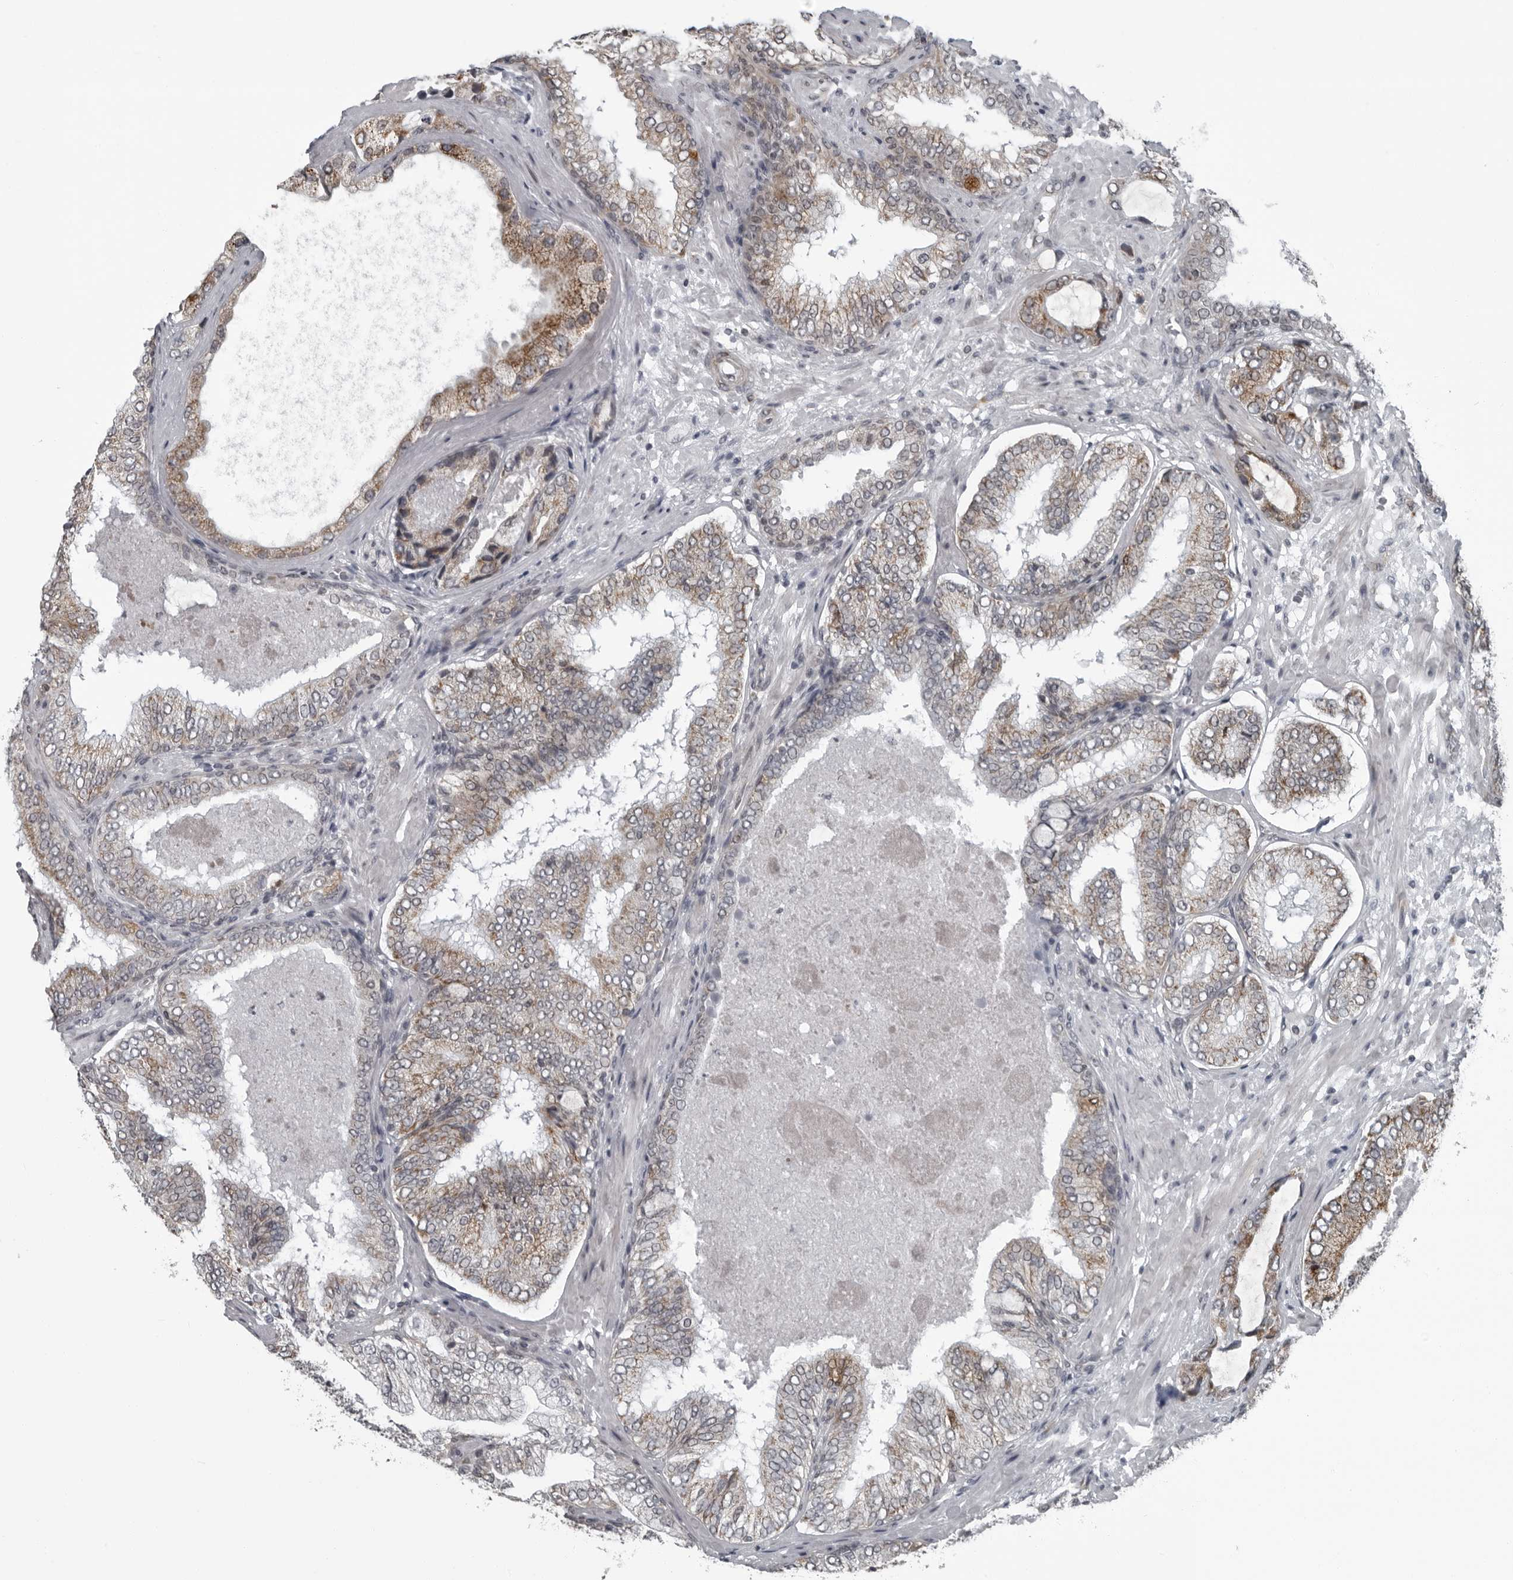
{"staining": {"intensity": "moderate", "quantity": ">75%", "location": "cytoplasmic/membranous"}, "tissue": "prostate cancer", "cell_type": "Tumor cells", "image_type": "cancer", "snomed": [{"axis": "morphology", "description": "Normal tissue, NOS"}, {"axis": "morphology", "description": "Adenocarcinoma, High grade"}, {"axis": "topography", "description": "Prostate"}, {"axis": "topography", "description": "Peripheral nerve tissue"}], "caption": "Protein analysis of prostate high-grade adenocarcinoma tissue demonstrates moderate cytoplasmic/membranous staining in about >75% of tumor cells. Nuclei are stained in blue.", "gene": "RTCA", "patient": {"sex": "male", "age": 59}}